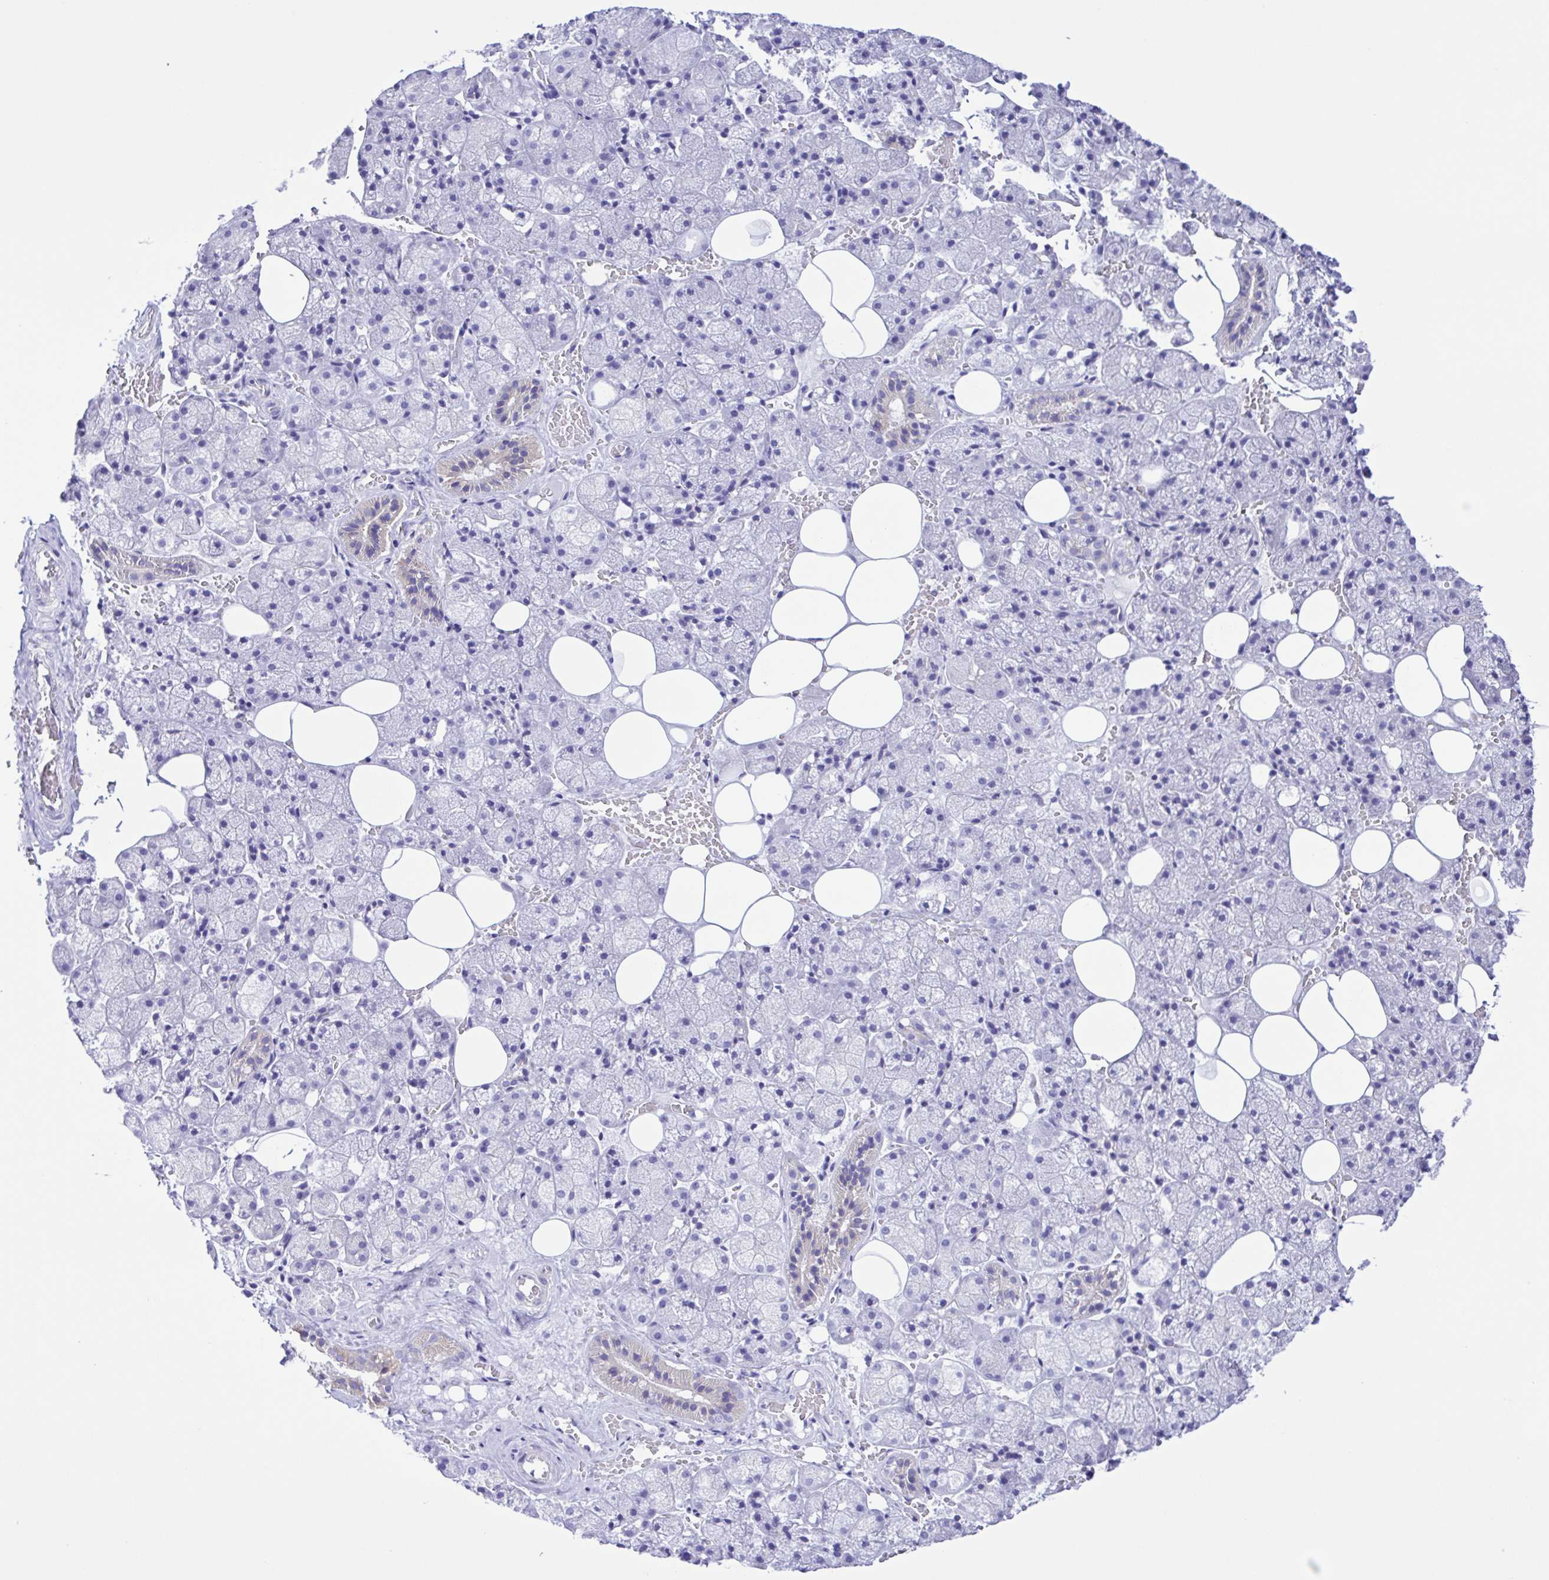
{"staining": {"intensity": "weak", "quantity": "<25%", "location": "cytoplasmic/membranous"}, "tissue": "salivary gland", "cell_type": "Glandular cells", "image_type": "normal", "snomed": [{"axis": "morphology", "description": "Normal tissue, NOS"}, {"axis": "topography", "description": "Salivary gland"}, {"axis": "topography", "description": "Peripheral nerve tissue"}], "caption": "A high-resolution histopathology image shows immunohistochemistry staining of unremarkable salivary gland, which reveals no significant staining in glandular cells. (DAB IHC with hematoxylin counter stain).", "gene": "CYP11A1", "patient": {"sex": "male", "age": 38}}